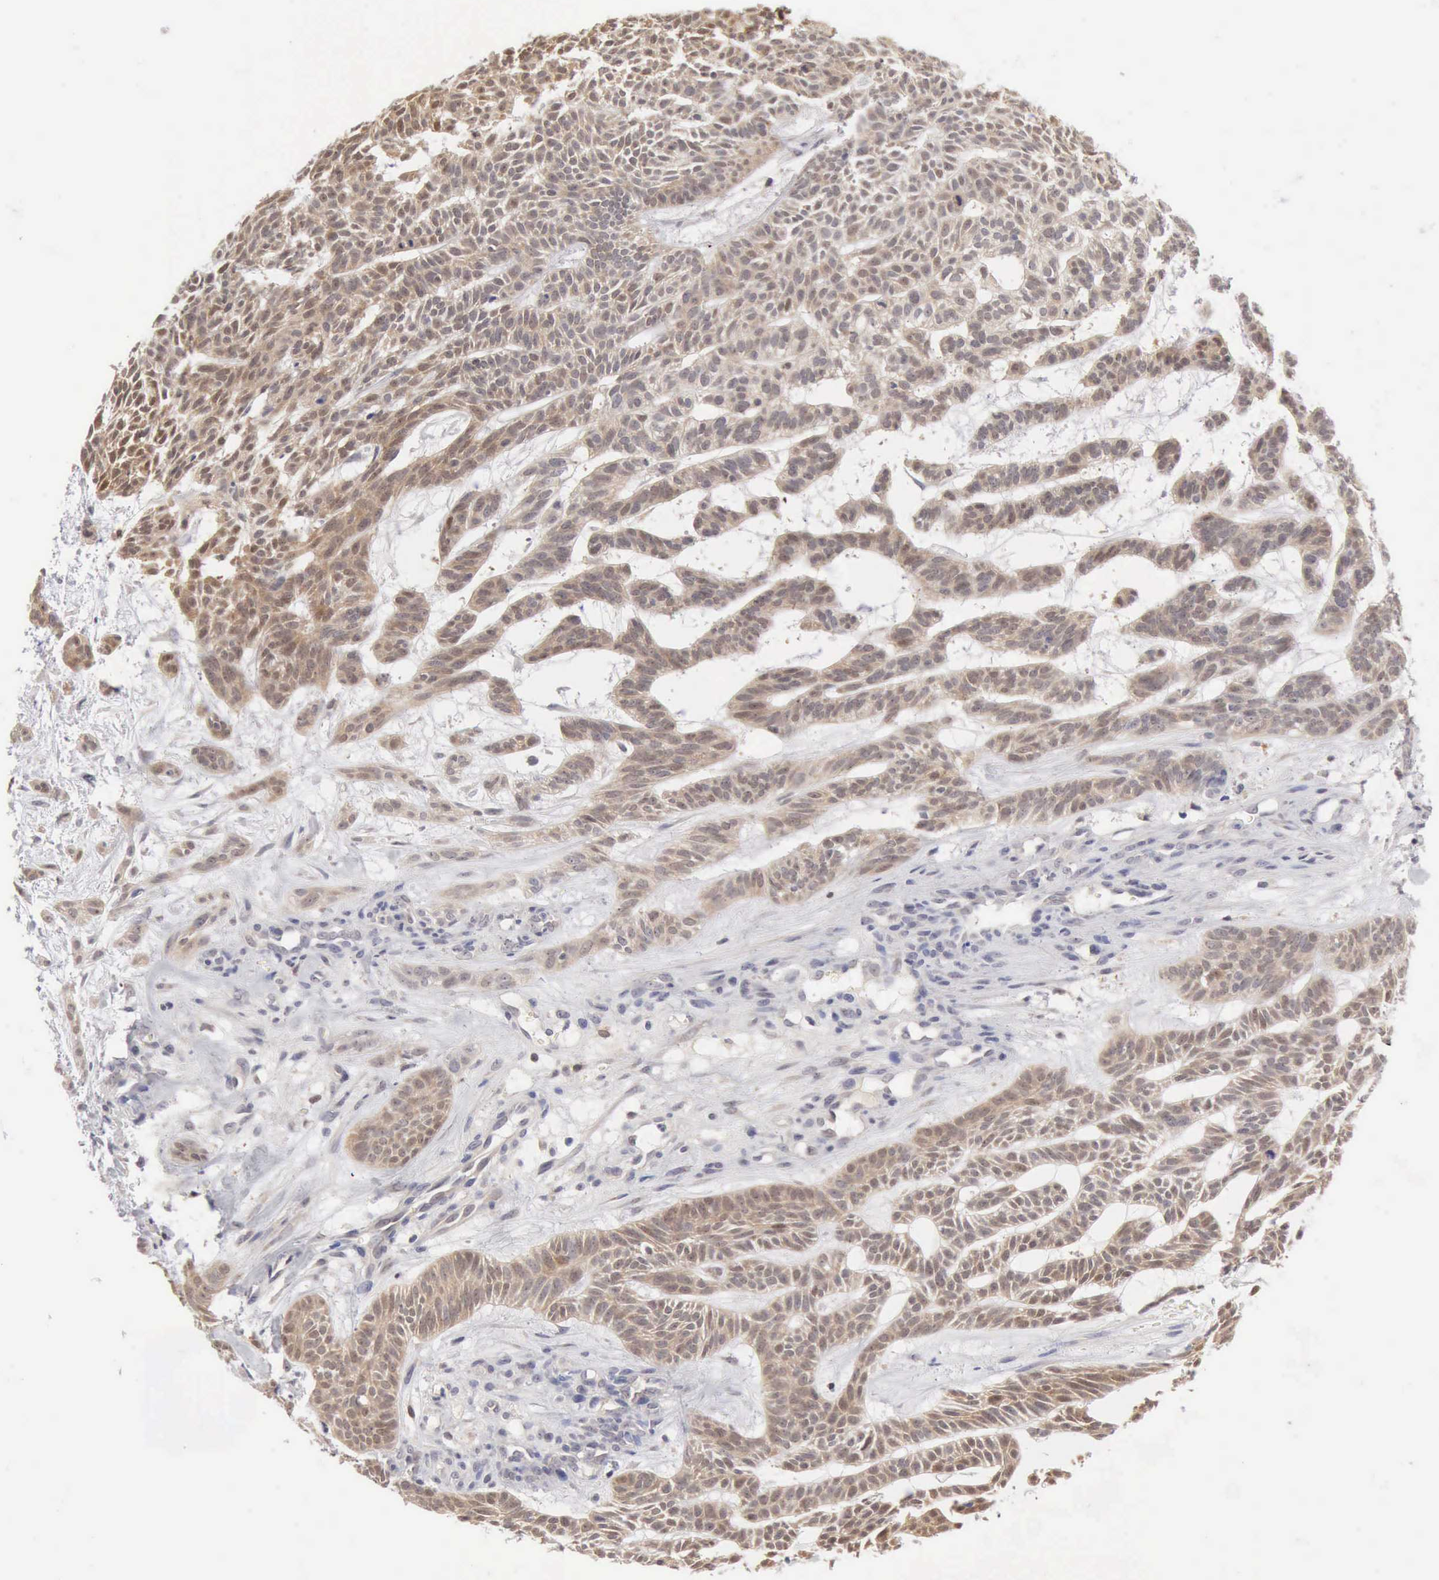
{"staining": {"intensity": "weak", "quantity": "25%-75%", "location": "cytoplasmic/membranous"}, "tissue": "skin cancer", "cell_type": "Tumor cells", "image_type": "cancer", "snomed": [{"axis": "morphology", "description": "Basal cell carcinoma"}, {"axis": "topography", "description": "Skin"}], "caption": "Skin cancer stained for a protein displays weak cytoplasmic/membranous positivity in tumor cells.", "gene": "PTGR2", "patient": {"sex": "male", "age": 75}}